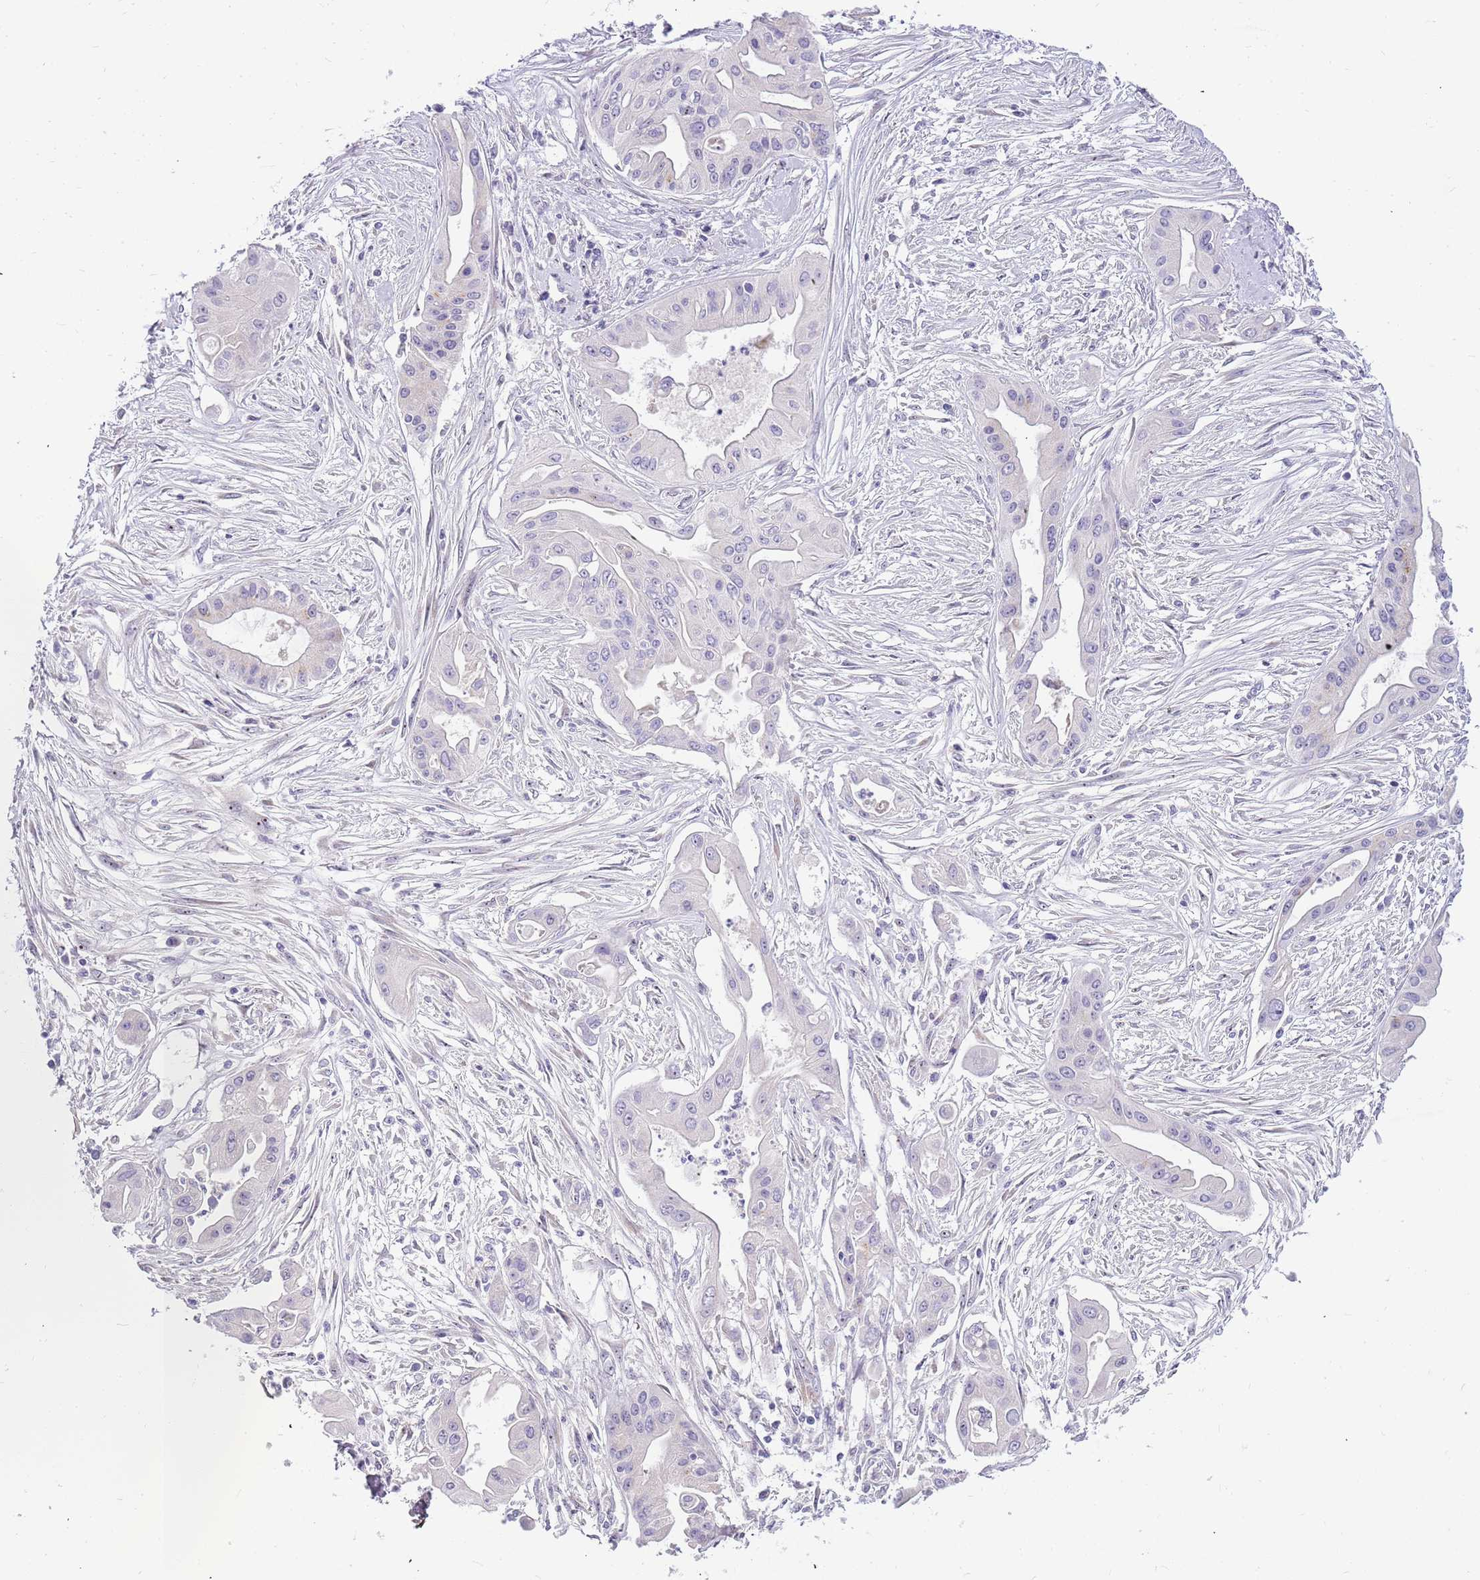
{"staining": {"intensity": "negative", "quantity": "none", "location": "none"}, "tissue": "ovarian cancer", "cell_type": "Tumor cells", "image_type": "cancer", "snomed": [{"axis": "morphology", "description": "Cystadenocarcinoma, mucinous, NOS"}, {"axis": "topography", "description": "Ovary"}], "caption": "Image shows no significant protein expression in tumor cells of ovarian mucinous cystadenocarcinoma.", "gene": "DNAJA3", "patient": {"sex": "female", "age": 70}}